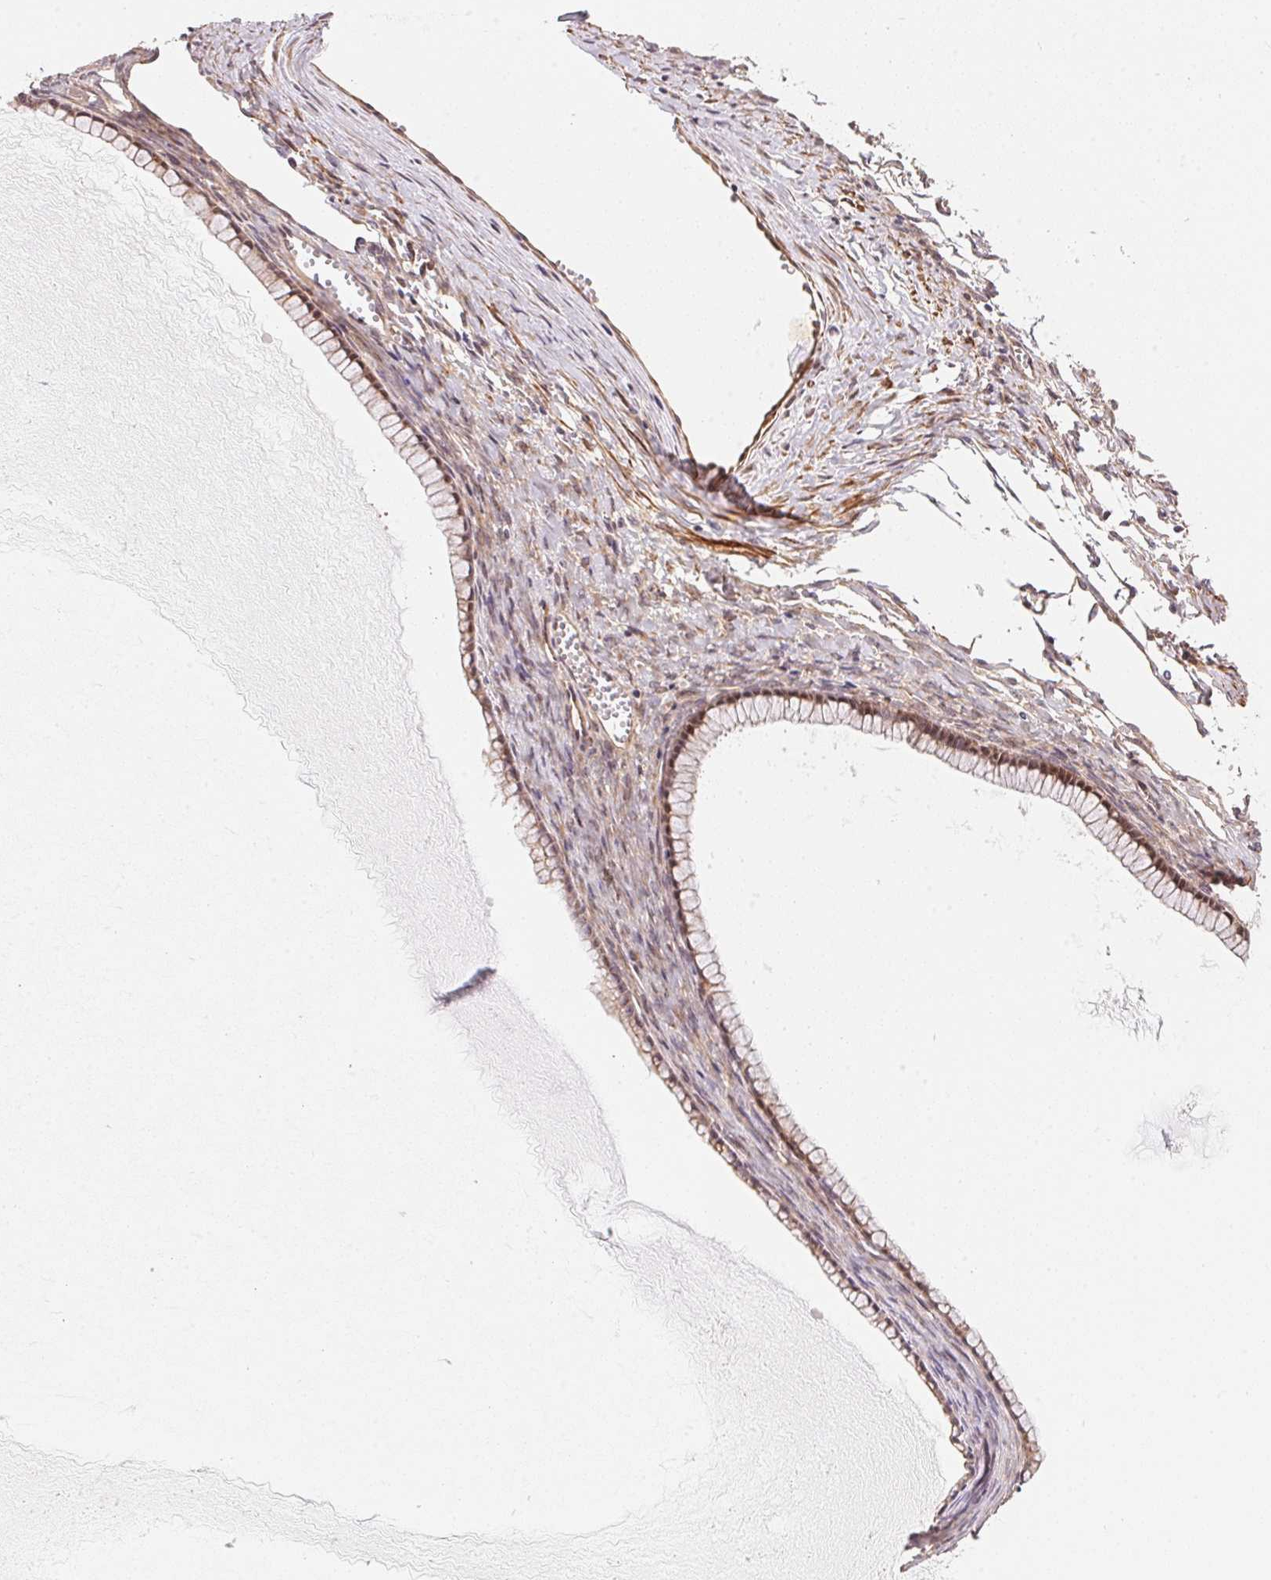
{"staining": {"intensity": "moderate", "quantity": ">75%", "location": "cytoplasmic/membranous,nuclear"}, "tissue": "ovarian cancer", "cell_type": "Tumor cells", "image_type": "cancer", "snomed": [{"axis": "morphology", "description": "Cystadenocarcinoma, mucinous, NOS"}, {"axis": "topography", "description": "Ovary"}], "caption": "Protein expression analysis of ovarian cancer shows moderate cytoplasmic/membranous and nuclear expression in about >75% of tumor cells.", "gene": "TNIP2", "patient": {"sex": "female", "age": 41}}